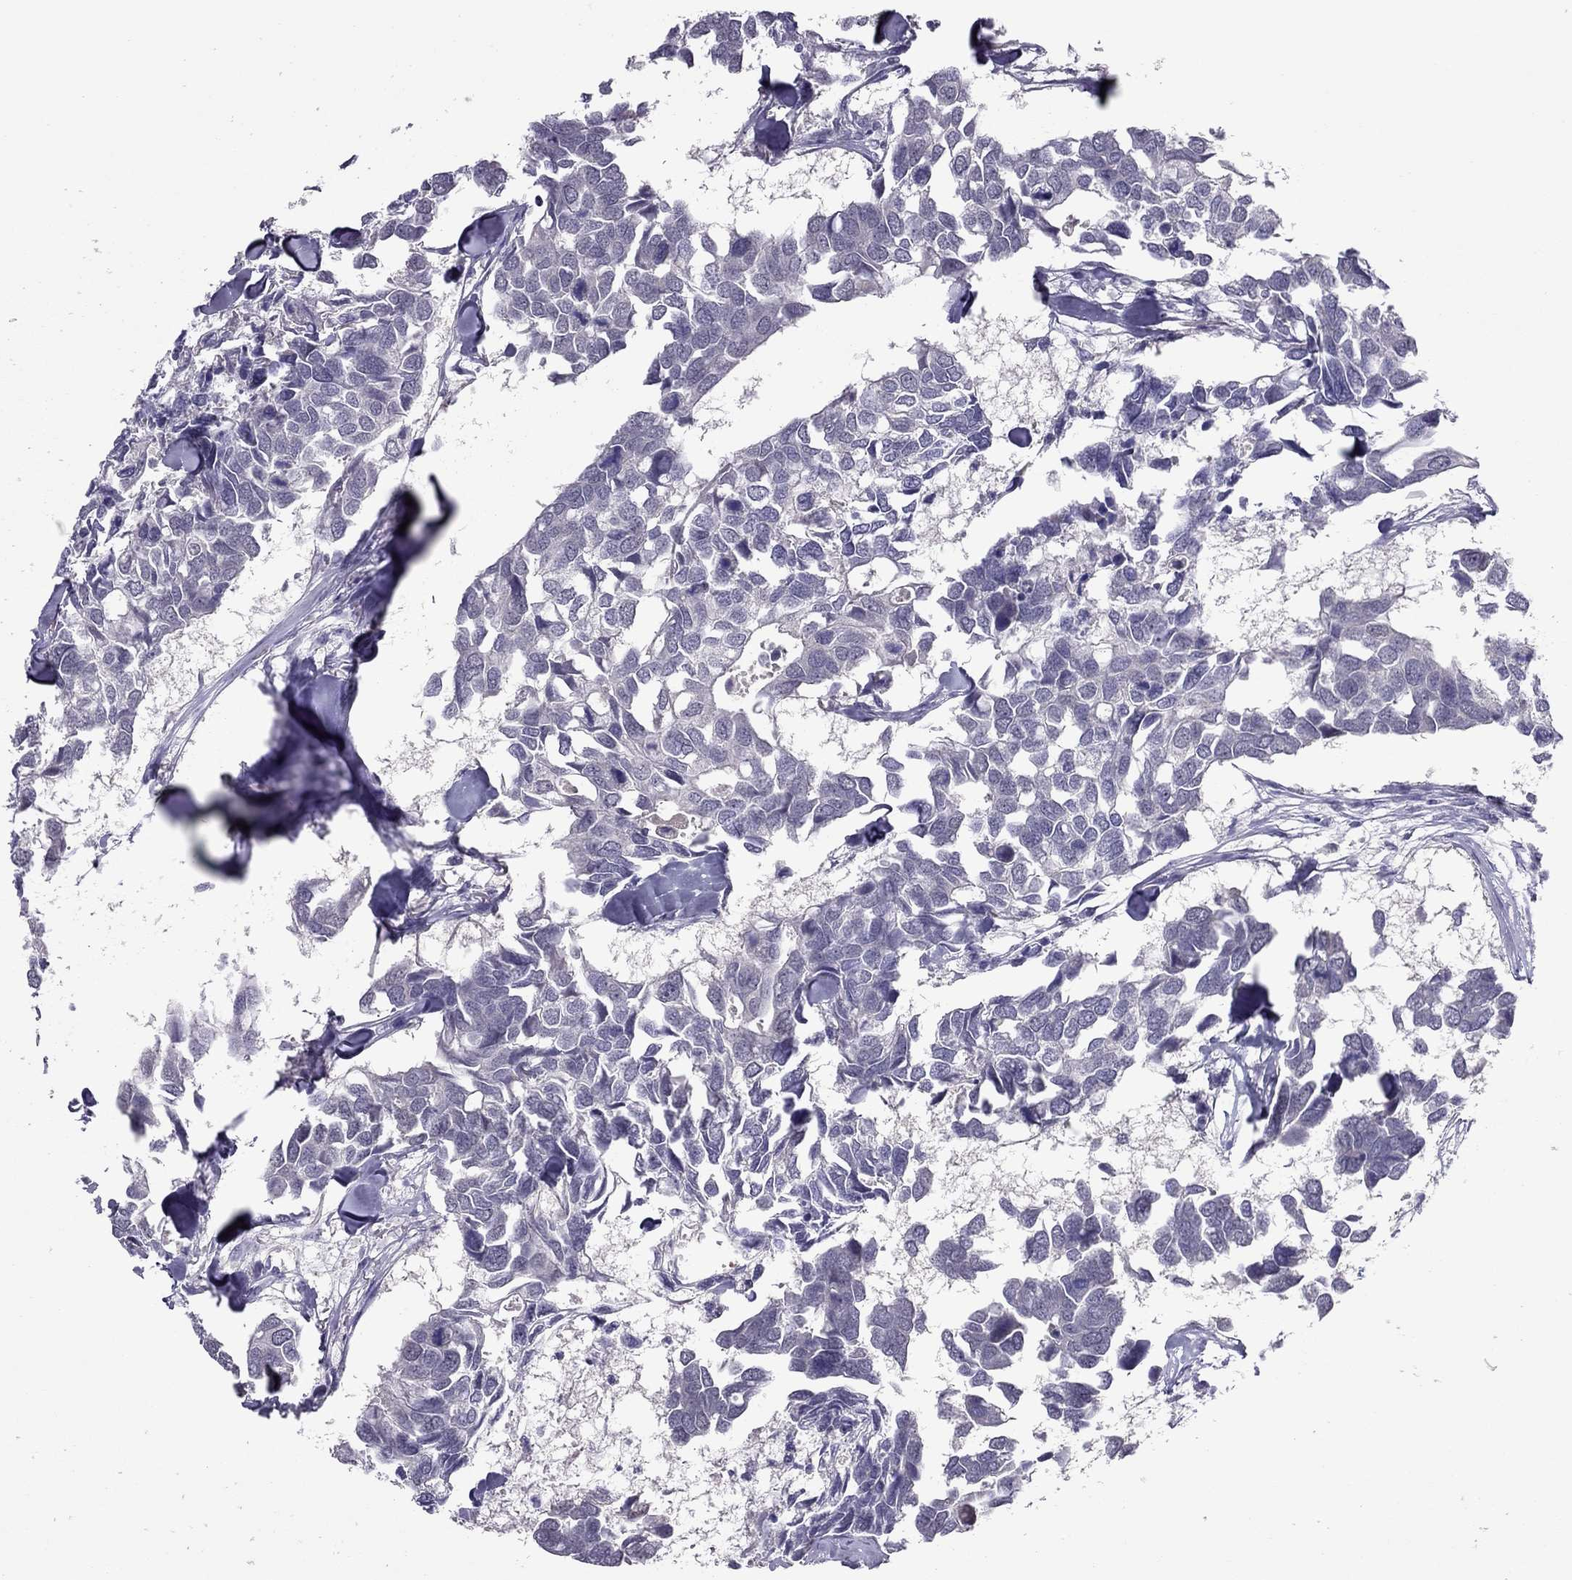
{"staining": {"intensity": "negative", "quantity": "none", "location": "none"}, "tissue": "breast cancer", "cell_type": "Tumor cells", "image_type": "cancer", "snomed": [{"axis": "morphology", "description": "Duct carcinoma"}, {"axis": "topography", "description": "Breast"}], "caption": "Protein analysis of breast cancer (invasive ductal carcinoma) reveals no significant expression in tumor cells.", "gene": "SPINT3", "patient": {"sex": "female", "age": 83}}